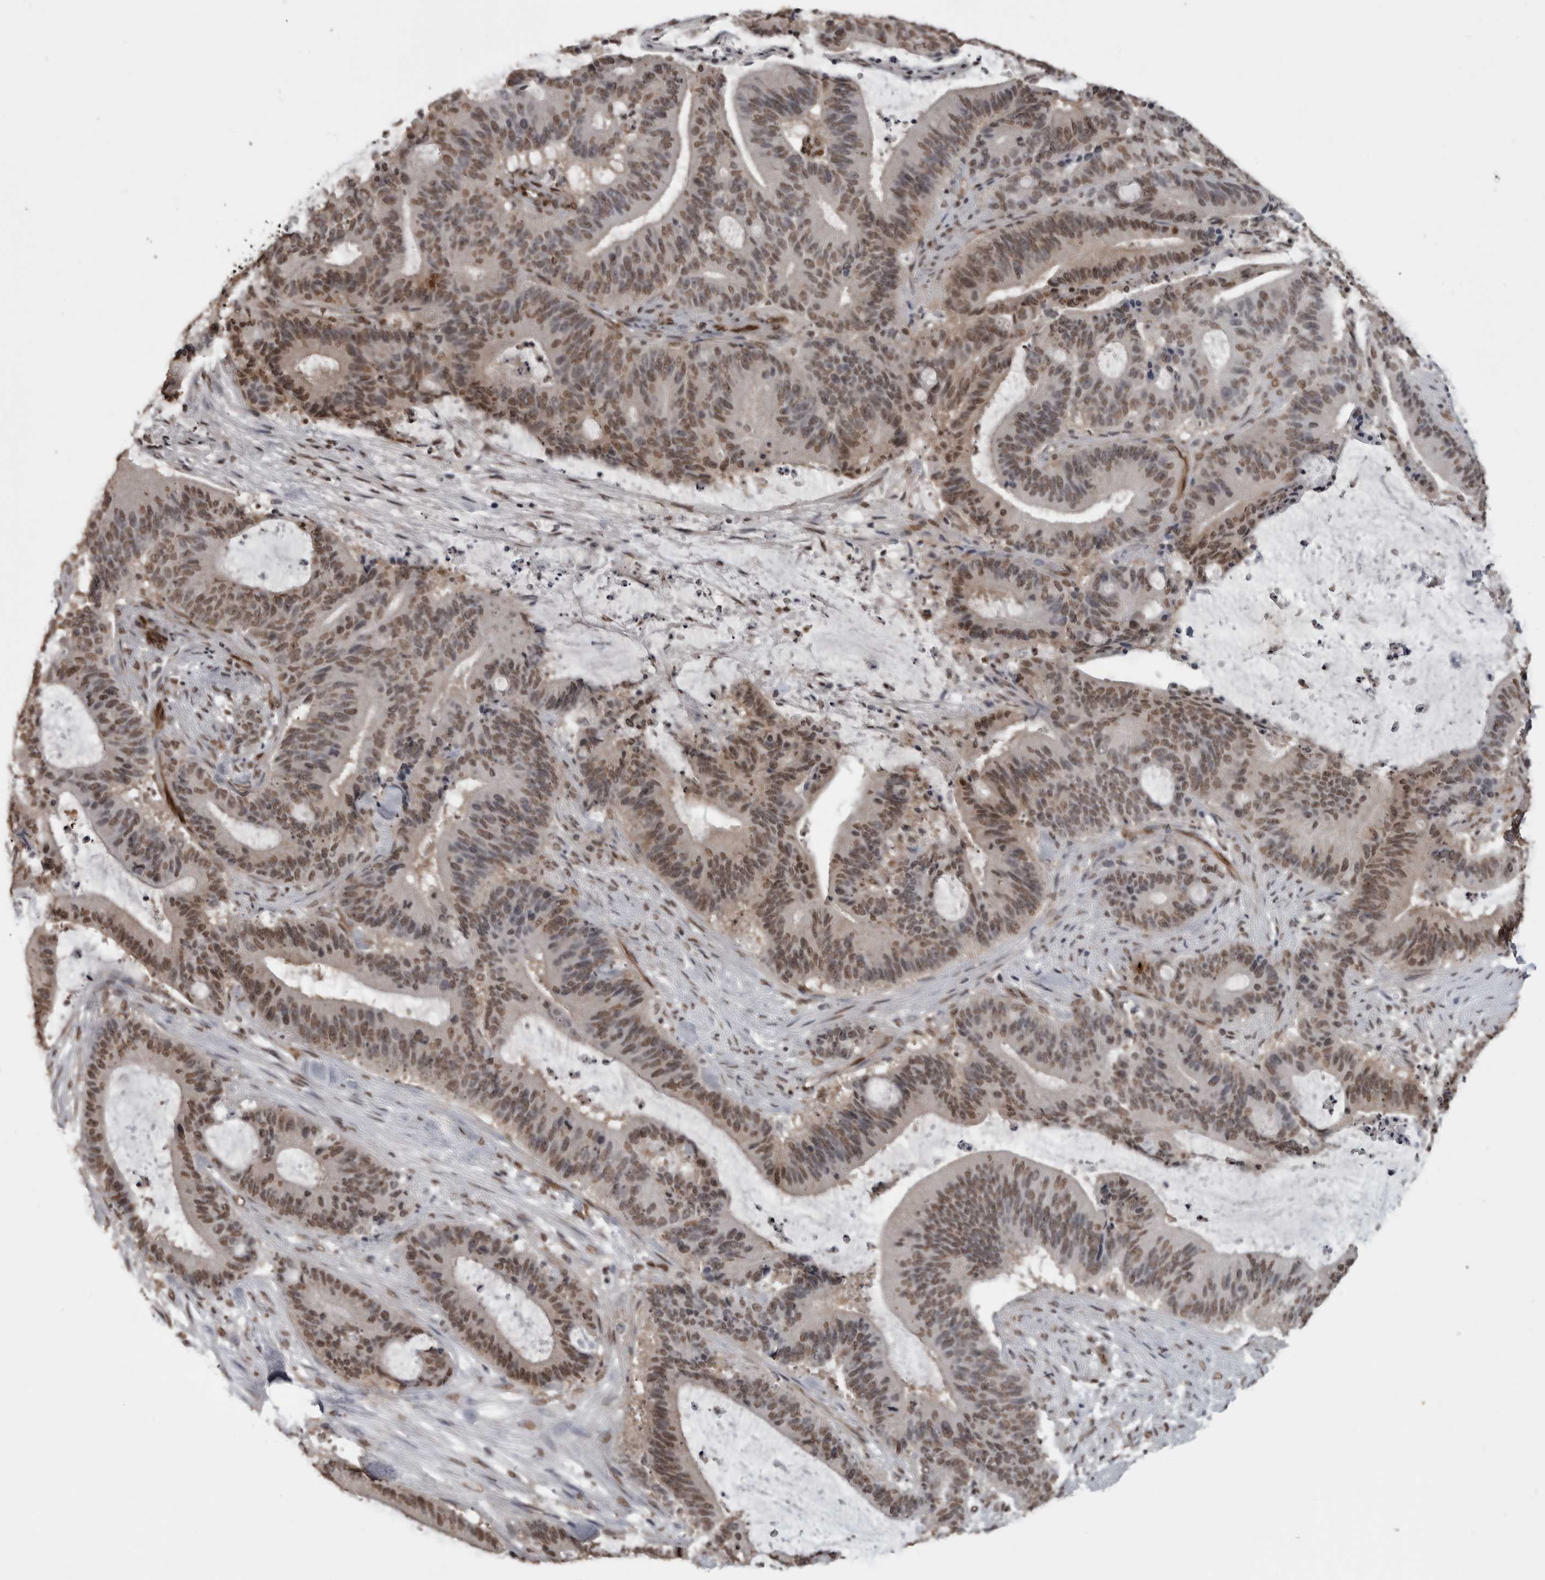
{"staining": {"intensity": "moderate", "quantity": ">75%", "location": "nuclear"}, "tissue": "liver cancer", "cell_type": "Tumor cells", "image_type": "cancer", "snomed": [{"axis": "morphology", "description": "Normal tissue, NOS"}, {"axis": "morphology", "description": "Cholangiocarcinoma"}, {"axis": "topography", "description": "Liver"}, {"axis": "topography", "description": "Peripheral nerve tissue"}], "caption": "Immunohistochemical staining of human liver cholangiocarcinoma shows medium levels of moderate nuclear staining in about >75% of tumor cells. (Stains: DAB (3,3'-diaminobenzidine) in brown, nuclei in blue, Microscopy: brightfield microscopy at high magnification).", "gene": "SMAD2", "patient": {"sex": "female", "age": 73}}